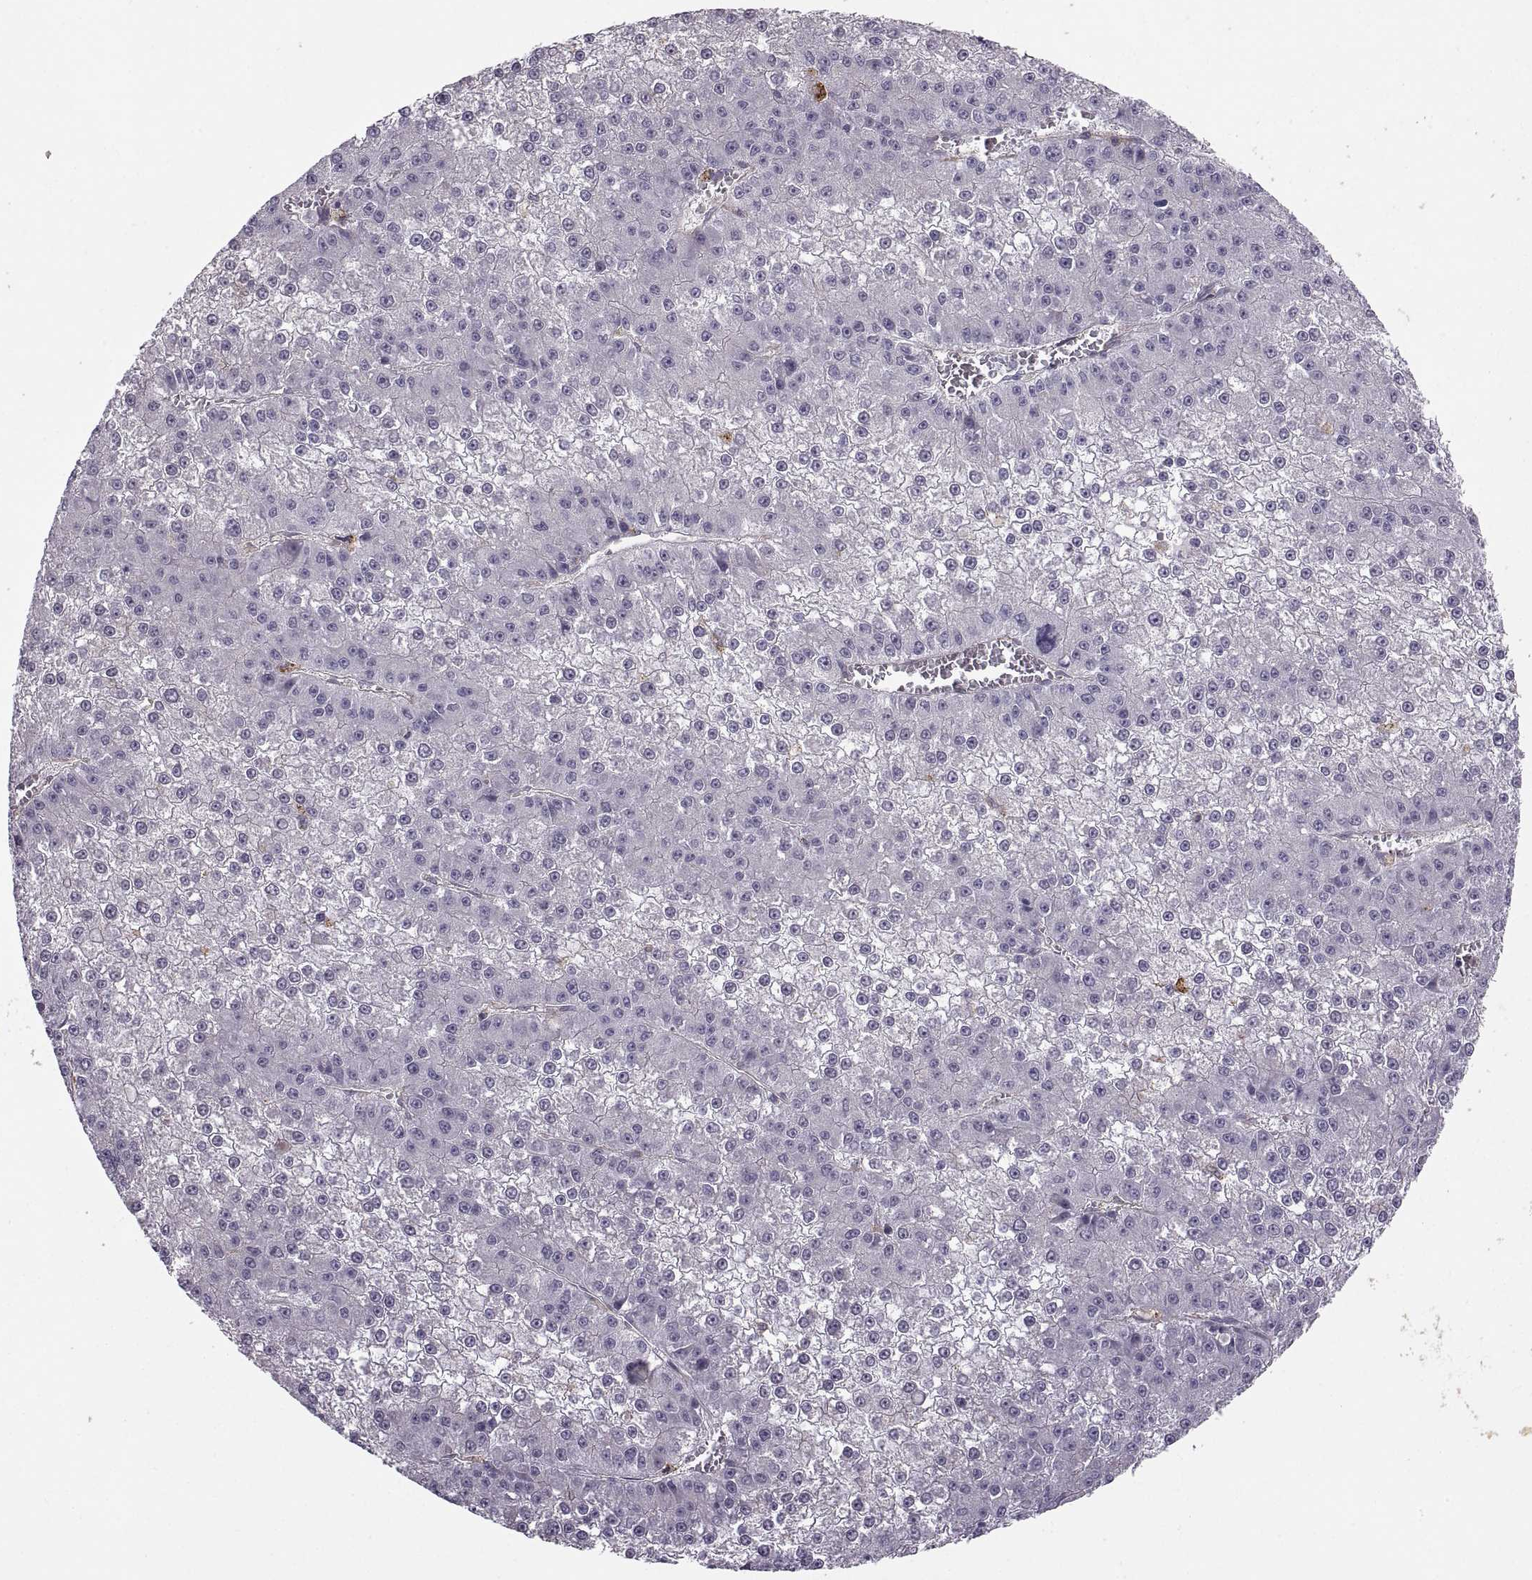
{"staining": {"intensity": "negative", "quantity": "none", "location": "none"}, "tissue": "liver cancer", "cell_type": "Tumor cells", "image_type": "cancer", "snomed": [{"axis": "morphology", "description": "Carcinoma, Hepatocellular, NOS"}, {"axis": "topography", "description": "Liver"}], "caption": "Tumor cells are negative for brown protein staining in liver cancer (hepatocellular carcinoma).", "gene": "RALB", "patient": {"sex": "female", "age": 73}}